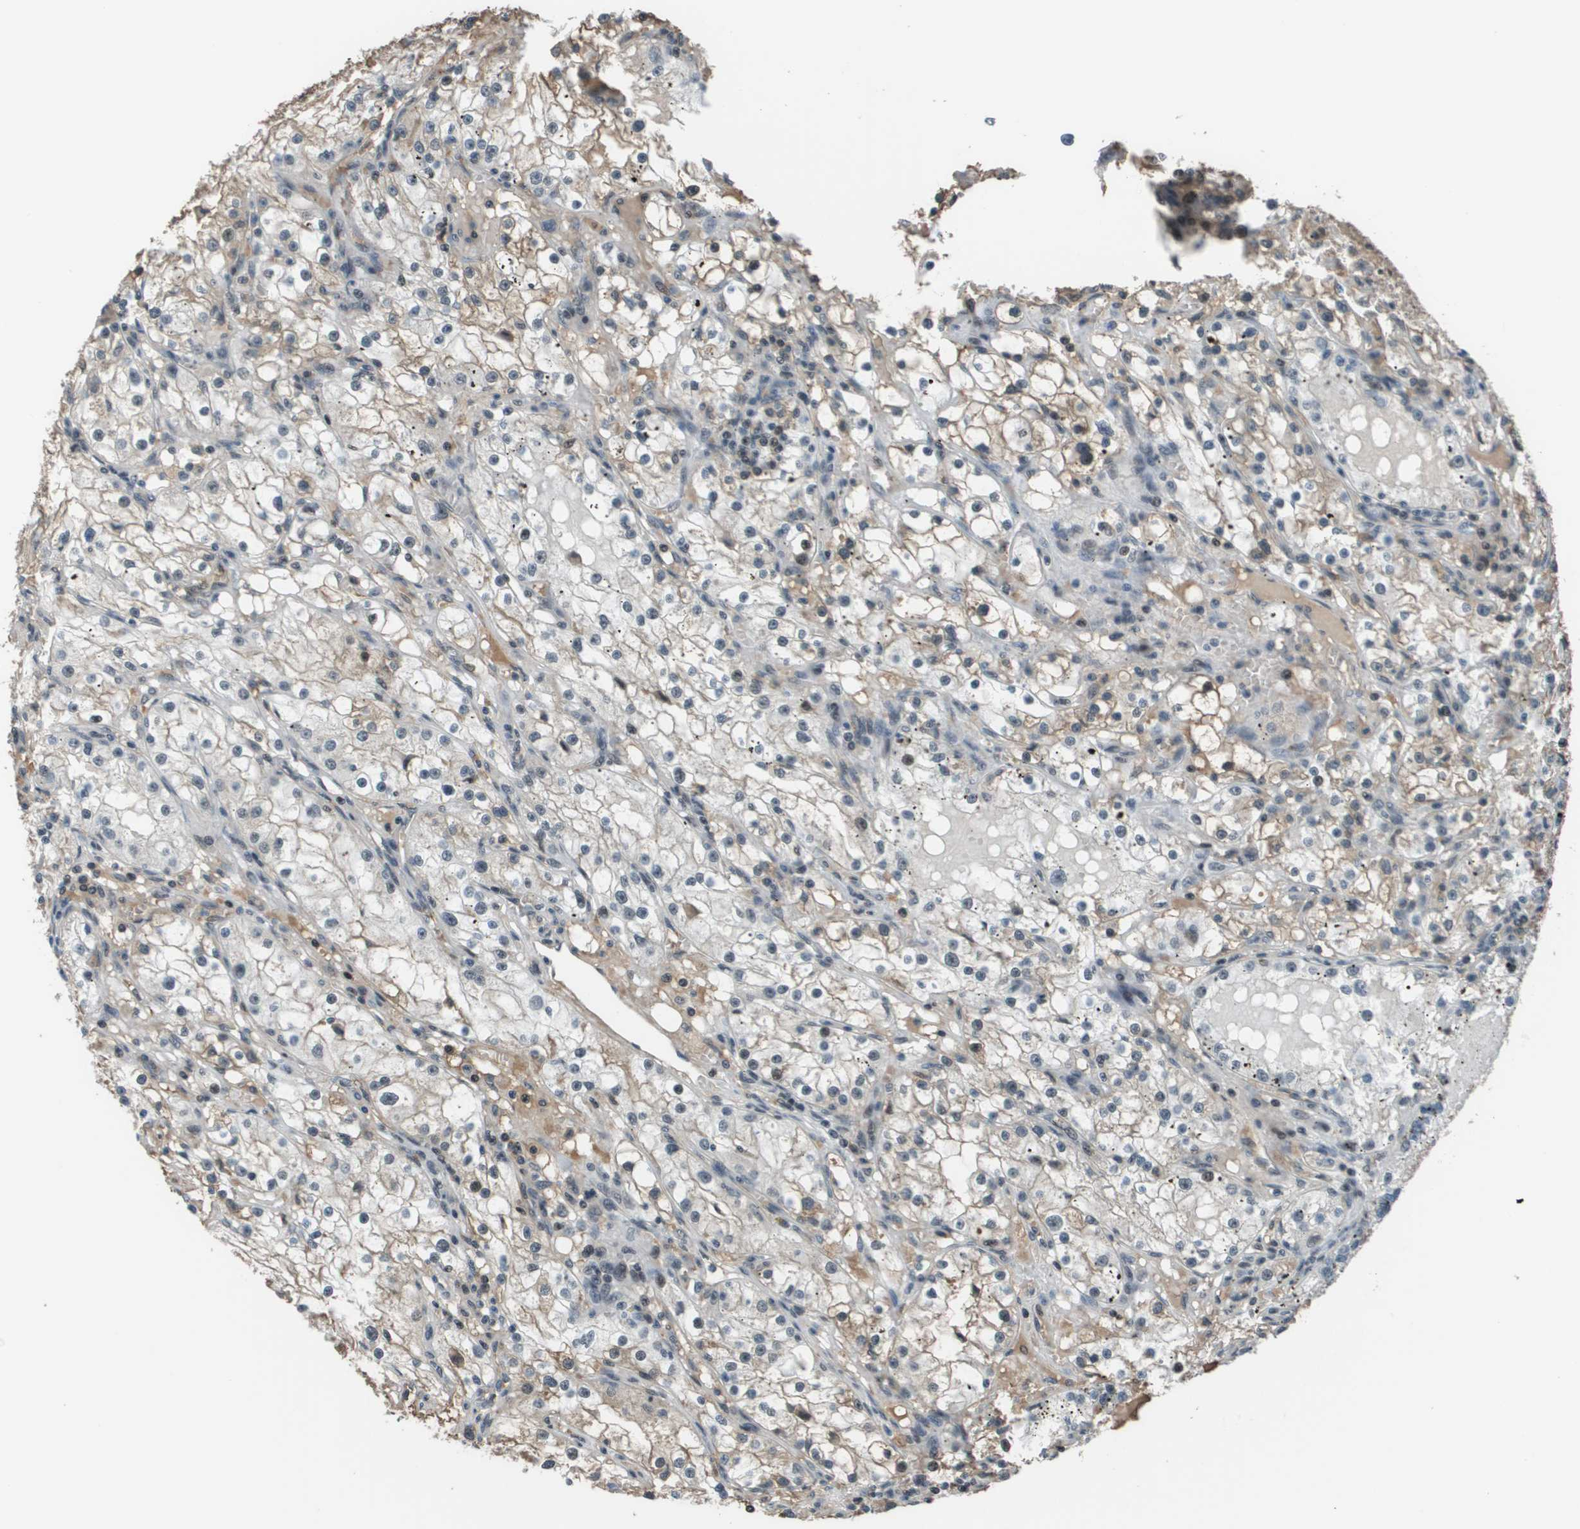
{"staining": {"intensity": "moderate", "quantity": "<25%", "location": "nuclear"}, "tissue": "renal cancer", "cell_type": "Tumor cells", "image_type": "cancer", "snomed": [{"axis": "morphology", "description": "Adenocarcinoma, NOS"}, {"axis": "topography", "description": "Kidney"}], "caption": "Renal cancer (adenocarcinoma) stained with immunohistochemistry shows moderate nuclear staining in about <25% of tumor cells.", "gene": "THRAP3", "patient": {"sex": "male", "age": 56}}